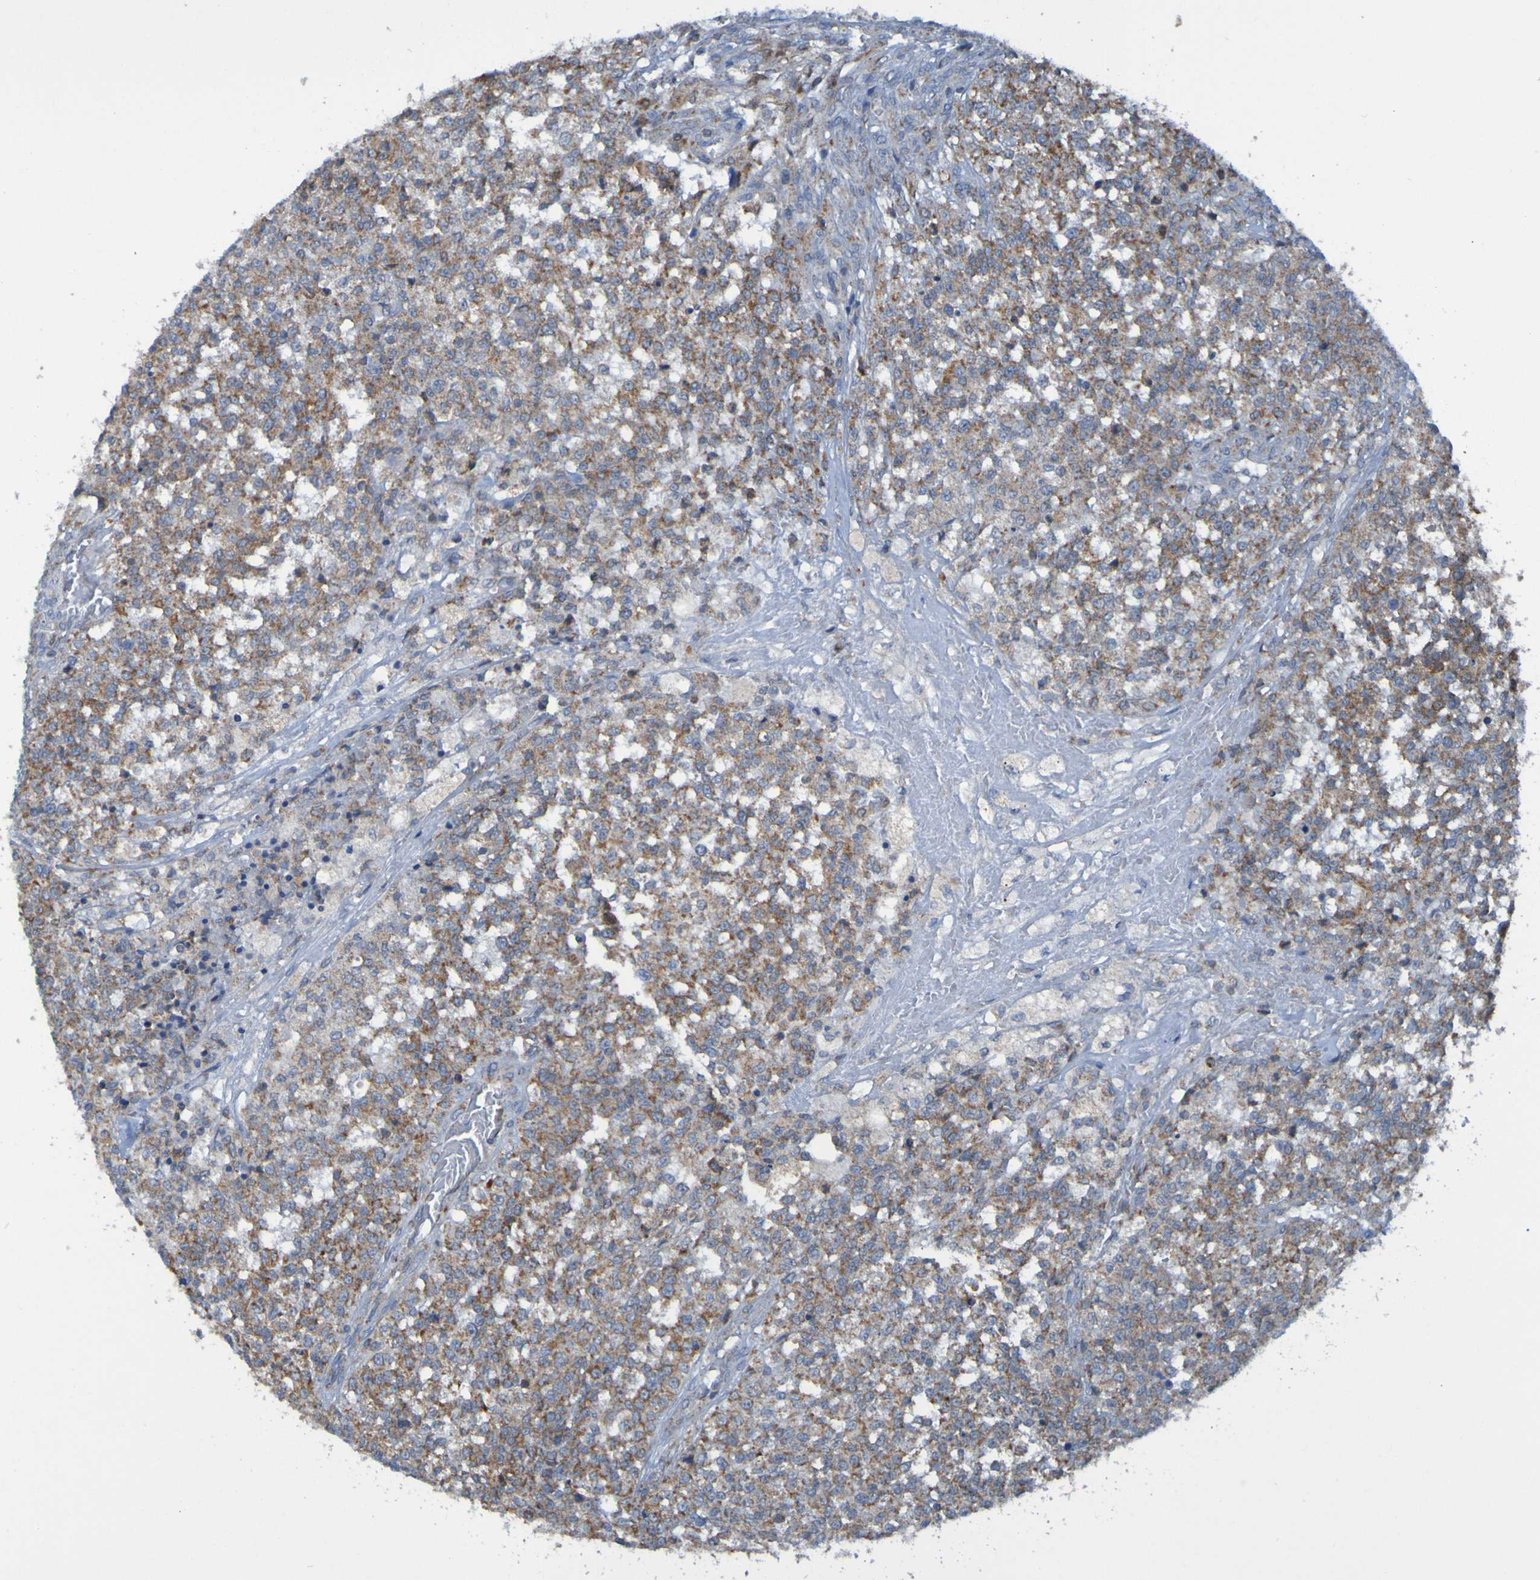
{"staining": {"intensity": "moderate", "quantity": ">75%", "location": "cytoplasmic/membranous"}, "tissue": "testis cancer", "cell_type": "Tumor cells", "image_type": "cancer", "snomed": [{"axis": "morphology", "description": "Seminoma, NOS"}, {"axis": "topography", "description": "Testis"}], "caption": "Testis cancer stained with IHC reveals moderate cytoplasmic/membranous expression in about >75% of tumor cells.", "gene": "CCDC51", "patient": {"sex": "male", "age": 59}}